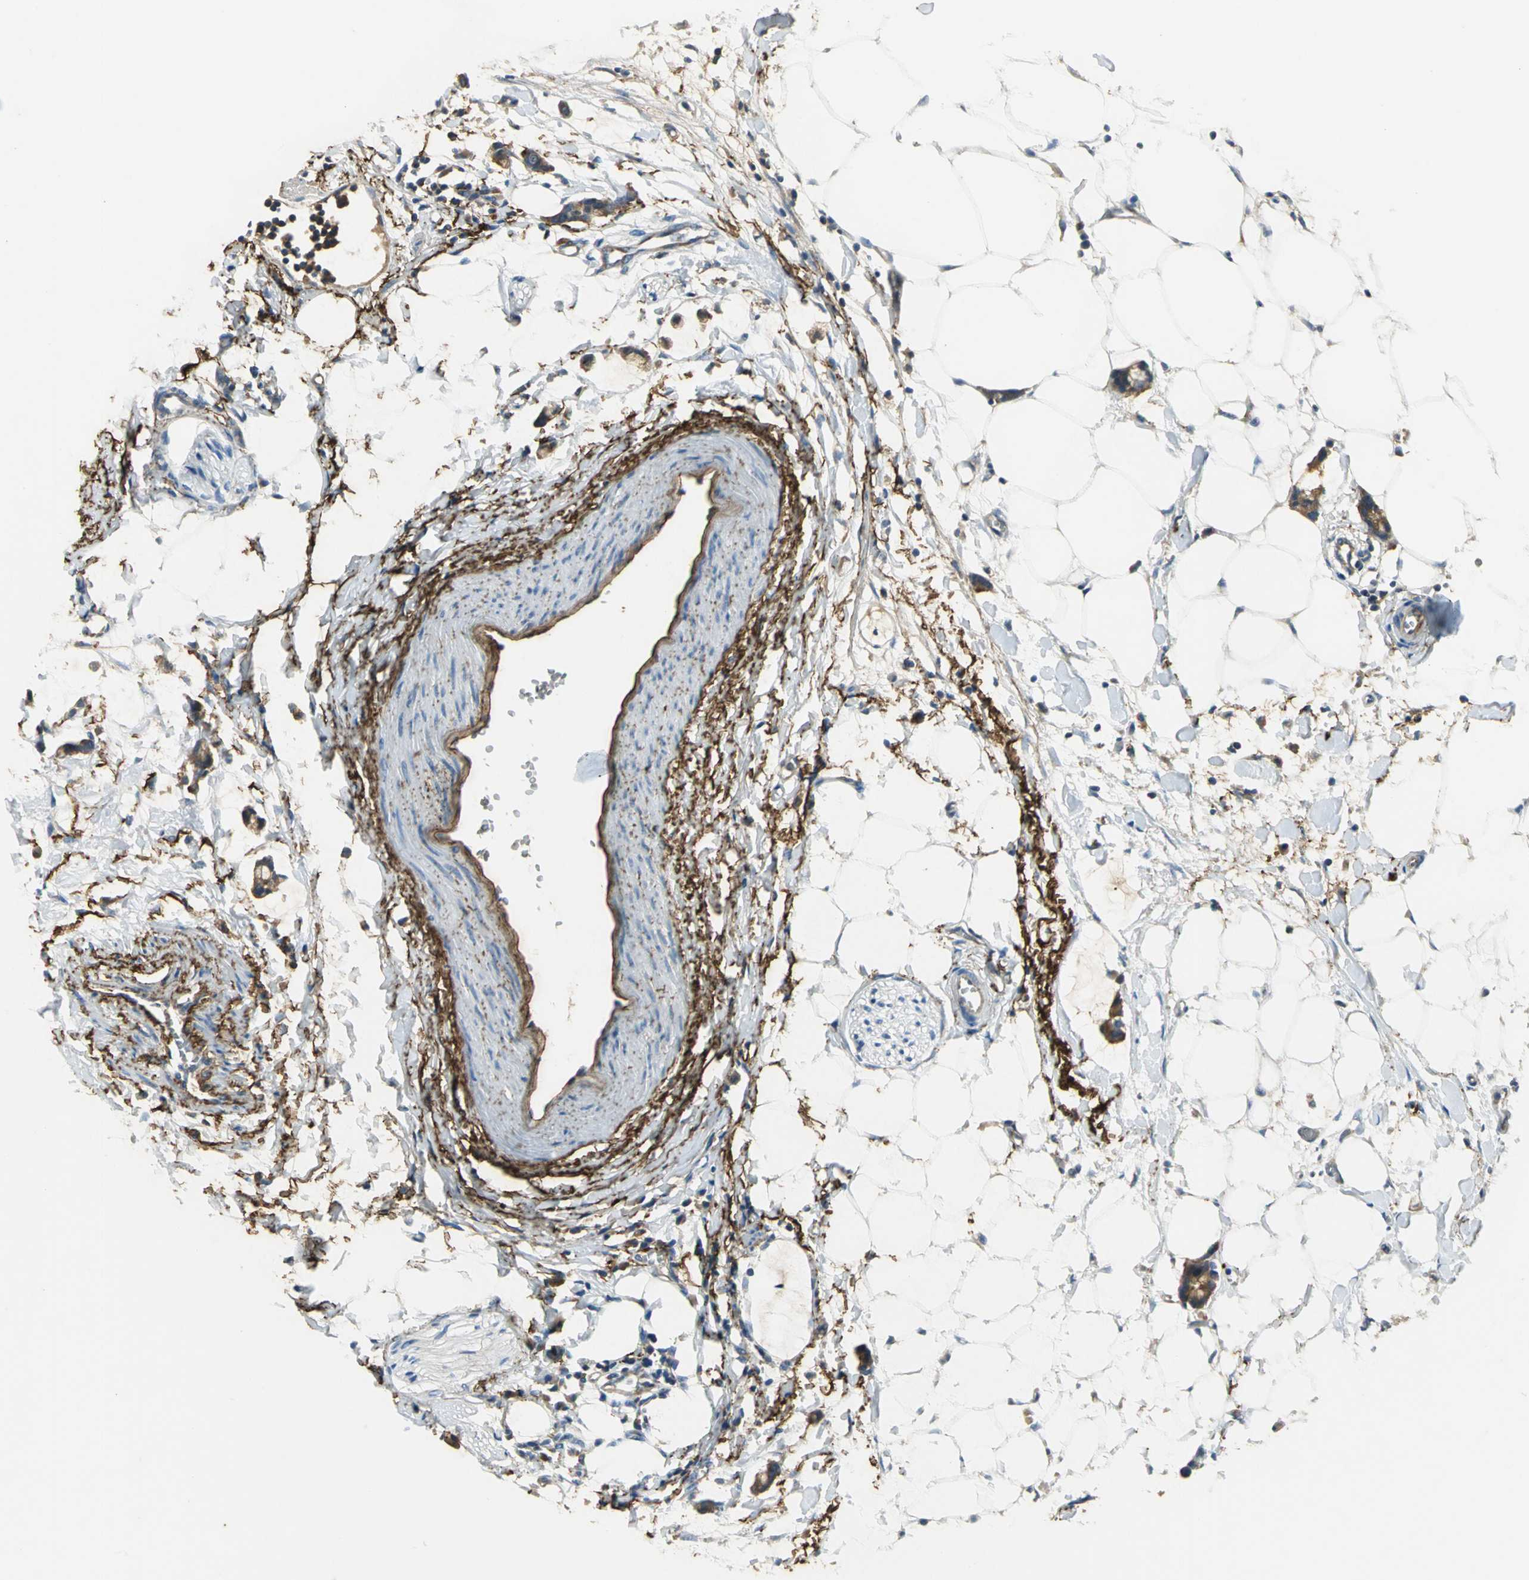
{"staining": {"intensity": "weak", "quantity": ">75%", "location": "cytoplasmic/membranous"}, "tissue": "adipose tissue", "cell_type": "Adipocytes", "image_type": "normal", "snomed": [{"axis": "morphology", "description": "Normal tissue, NOS"}, {"axis": "morphology", "description": "Adenocarcinoma, NOS"}, {"axis": "topography", "description": "Colon"}, {"axis": "topography", "description": "Peripheral nerve tissue"}], "caption": "Adipocytes reveal low levels of weak cytoplasmic/membranous positivity in about >75% of cells in benign human adipose tissue. (Brightfield microscopy of DAB IHC at high magnification).", "gene": "SLC16A7", "patient": {"sex": "male", "age": 14}}